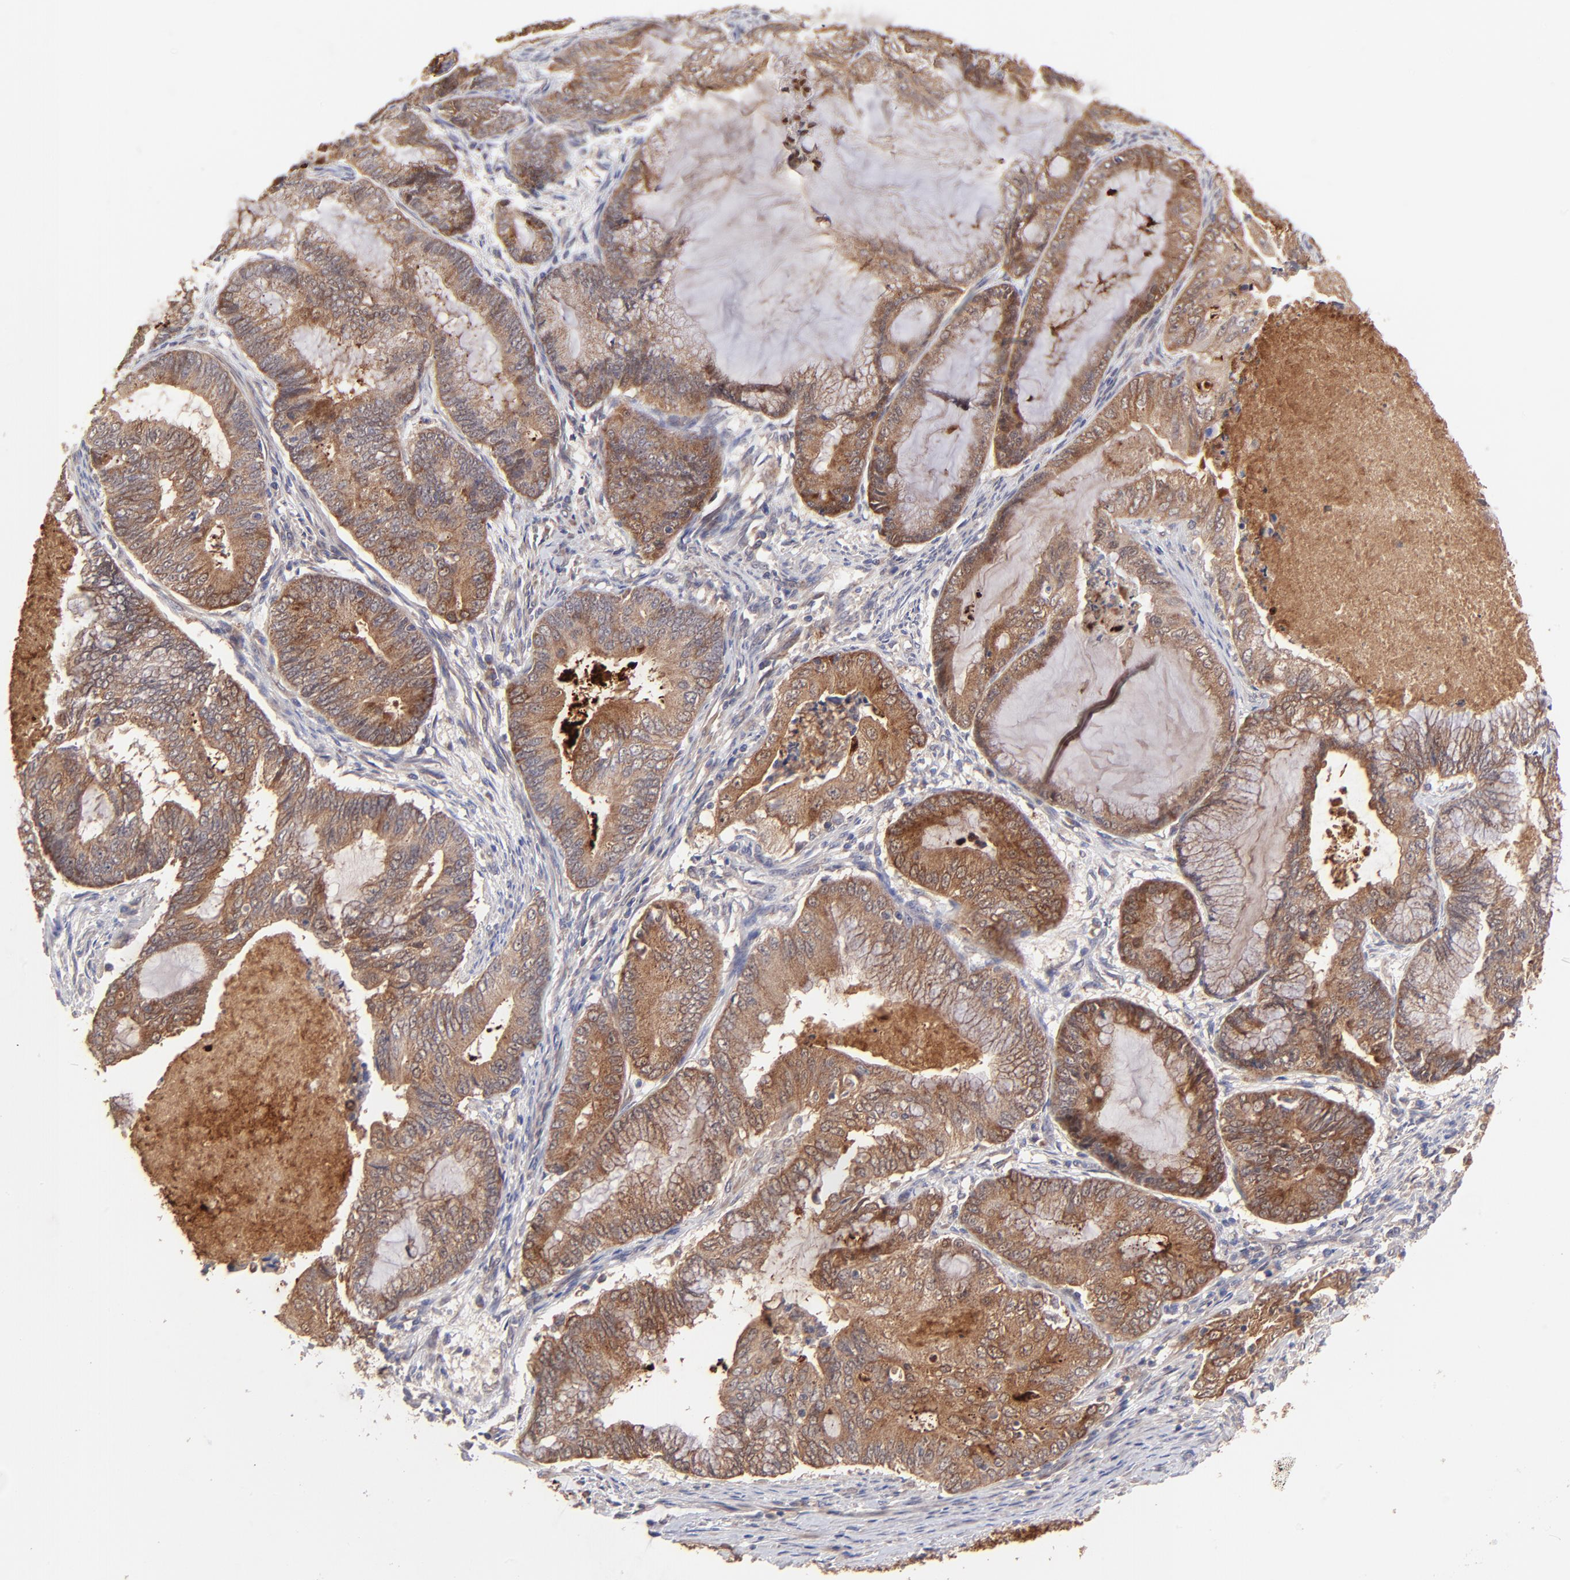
{"staining": {"intensity": "strong", "quantity": ">75%", "location": "cytoplasmic/membranous"}, "tissue": "endometrial cancer", "cell_type": "Tumor cells", "image_type": "cancer", "snomed": [{"axis": "morphology", "description": "Adenocarcinoma, NOS"}, {"axis": "topography", "description": "Endometrium"}], "caption": "Immunohistochemistry photomicrograph of neoplastic tissue: adenocarcinoma (endometrial) stained using immunohistochemistry demonstrates high levels of strong protein expression localized specifically in the cytoplasmic/membranous of tumor cells, appearing as a cytoplasmic/membranous brown color.", "gene": "BAIAP2L2", "patient": {"sex": "female", "age": 63}}